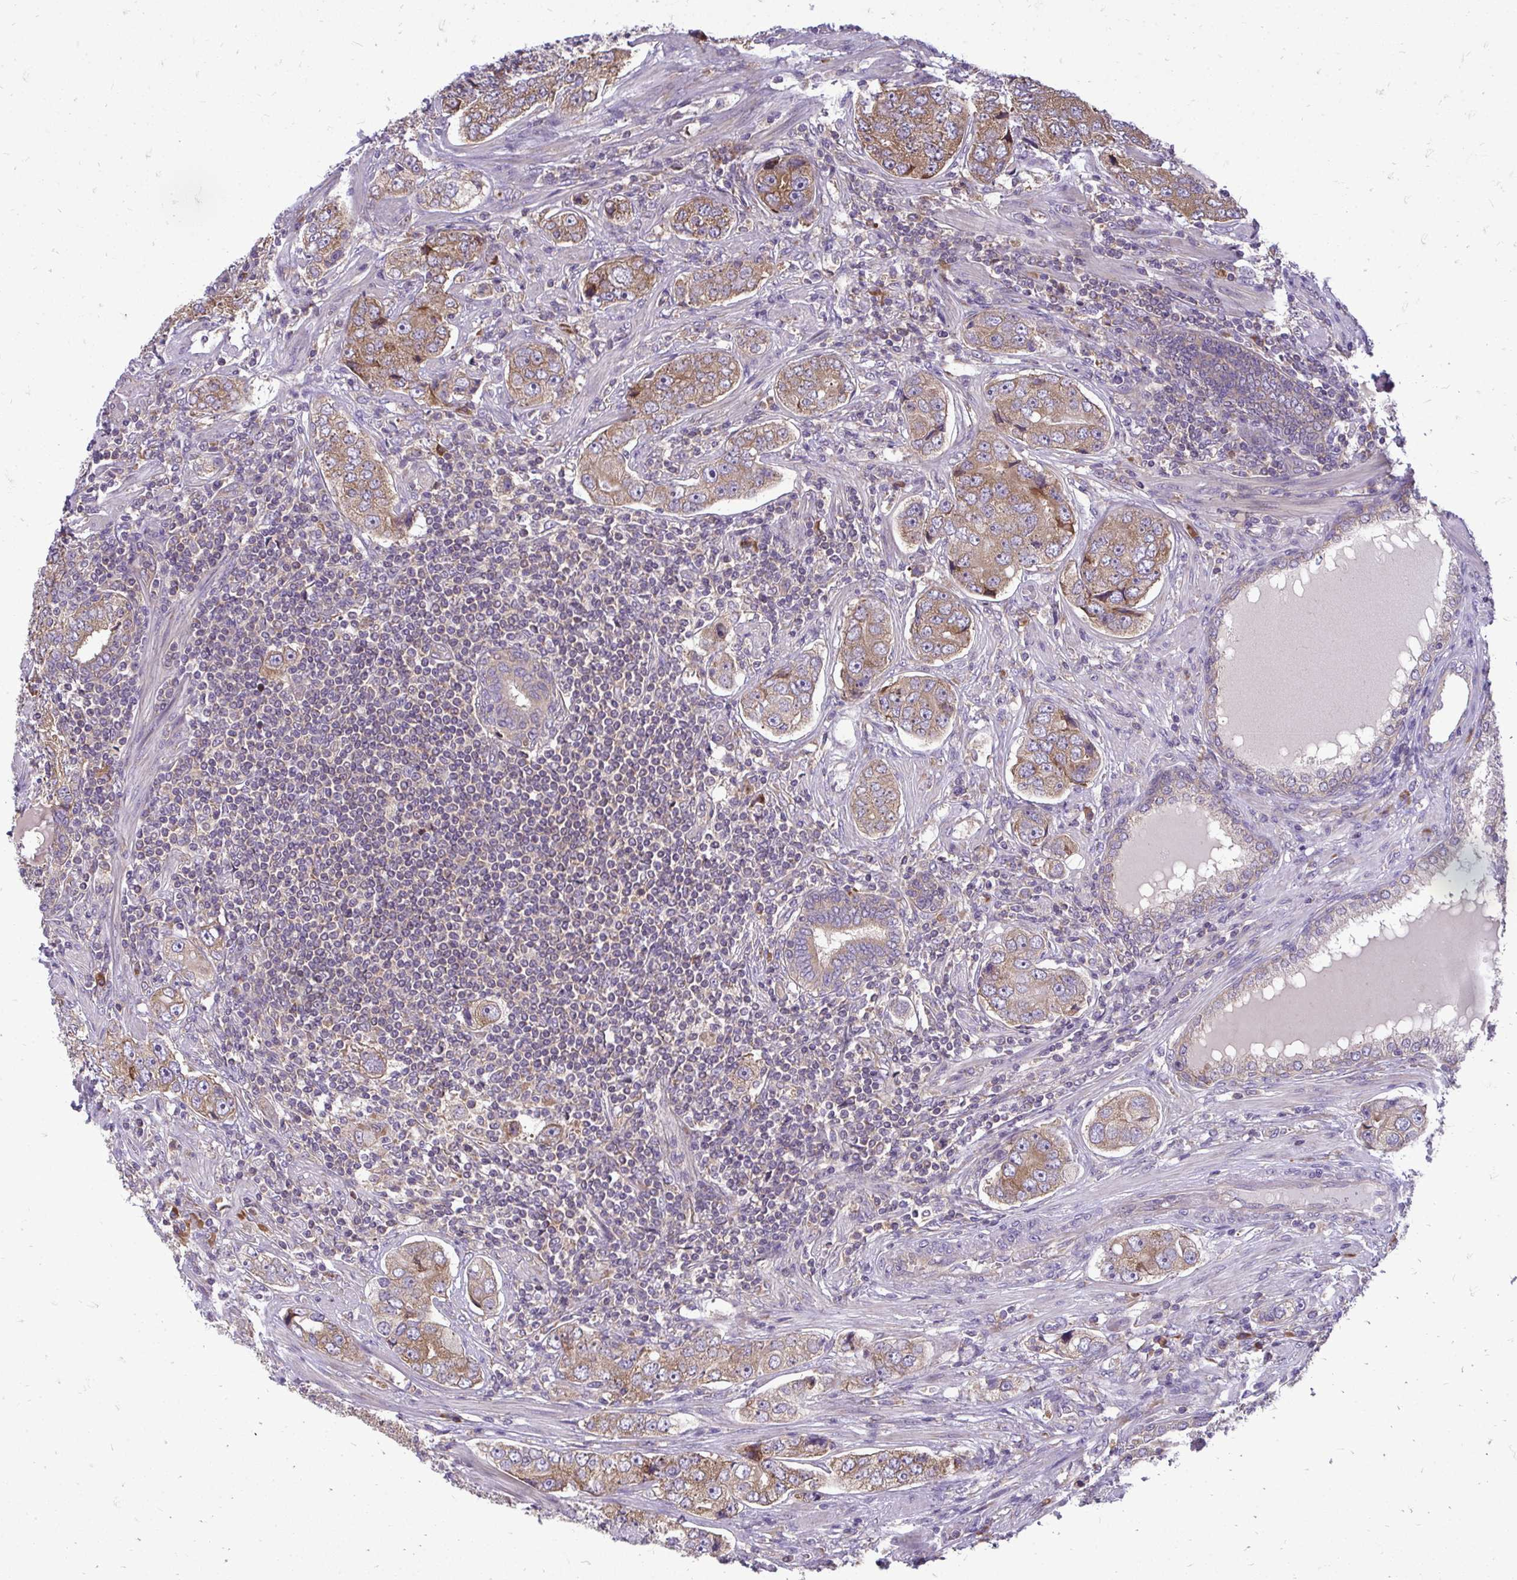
{"staining": {"intensity": "moderate", "quantity": ">75%", "location": "cytoplasmic/membranous"}, "tissue": "prostate cancer", "cell_type": "Tumor cells", "image_type": "cancer", "snomed": [{"axis": "morphology", "description": "Adenocarcinoma, High grade"}, {"axis": "topography", "description": "Prostate"}], "caption": "Human high-grade adenocarcinoma (prostate) stained with a brown dye reveals moderate cytoplasmic/membranous positive staining in about >75% of tumor cells.", "gene": "RPLP2", "patient": {"sex": "male", "age": 60}}